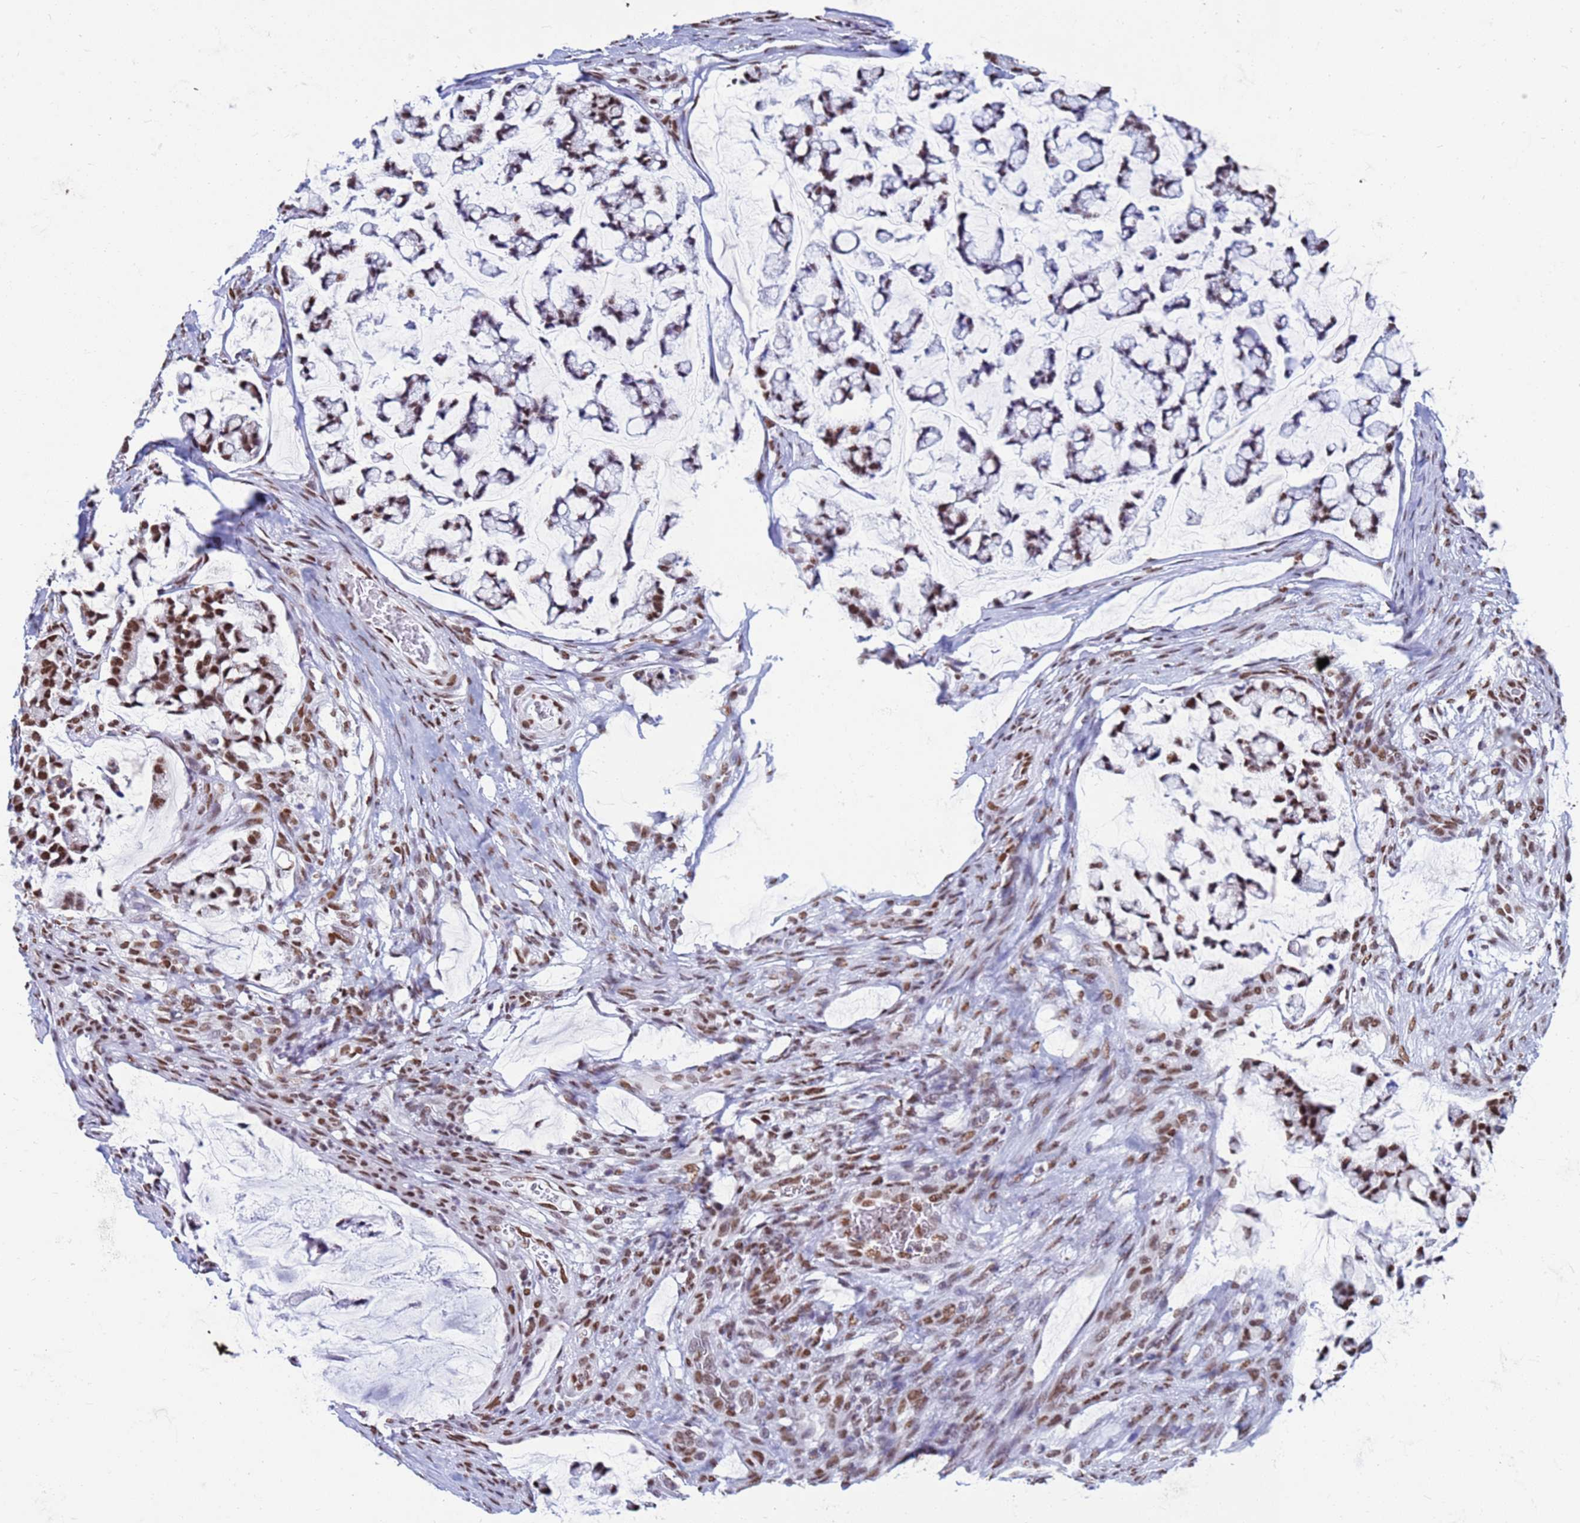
{"staining": {"intensity": "moderate", "quantity": ">75%", "location": "nuclear"}, "tissue": "stomach cancer", "cell_type": "Tumor cells", "image_type": "cancer", "snomed": [{"axis": "morphology", "description": "Adenocarcinoma, NOS"}, {"axis": "topography", "description": "Stomach, lower"}], "caption": "Protein staining exhibits moderate nuclear staining in approximately >75% of tumor cells in adenocarcinoma (stomach).", "gene": "FAM170B", "patient": {"sex": "male", "age": 67}}